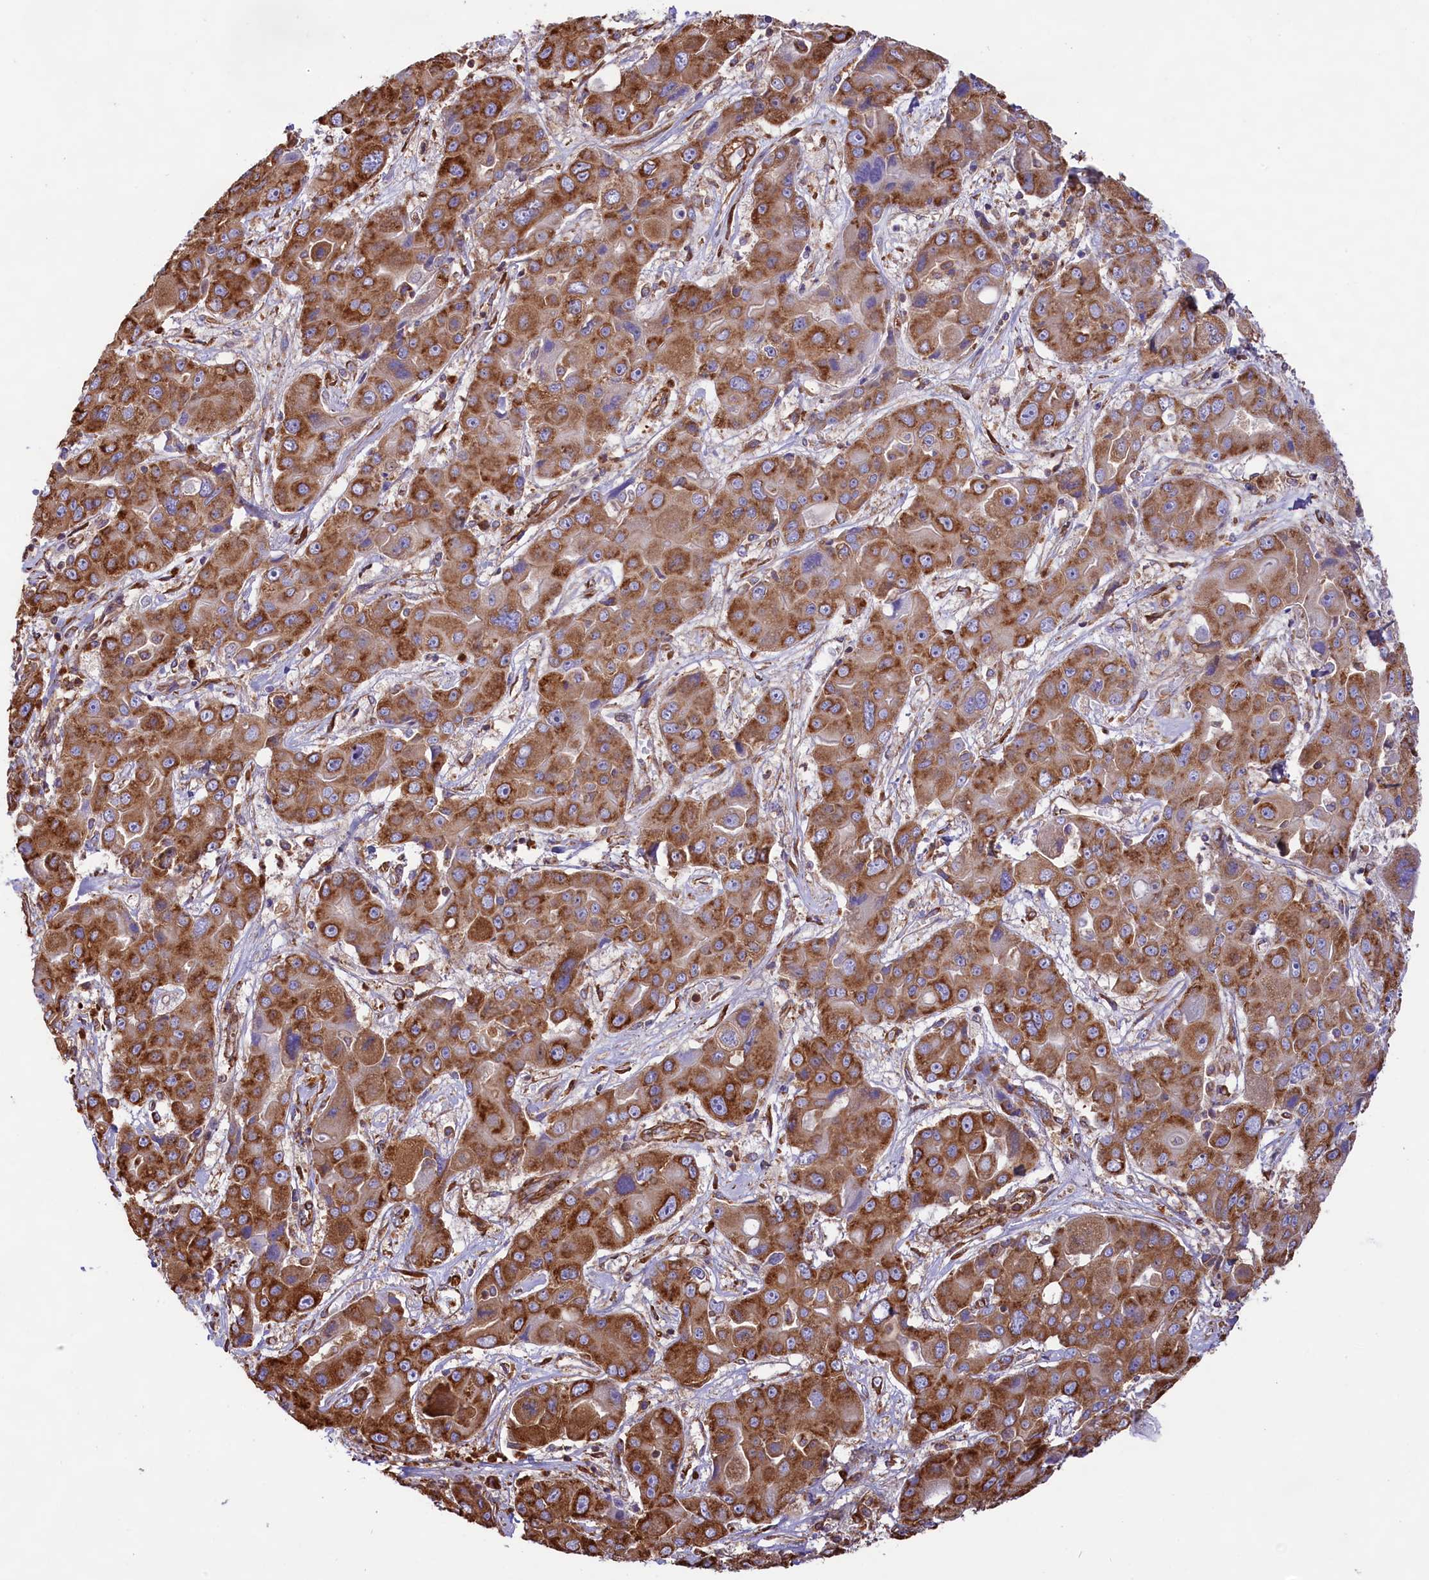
{"staining": {"intensity": "strong", "quantity": ">75%", "location": "cytoplasmic/membranous"}, "tissue": "liver cancer", "cell_type": "Tumor cells", "image_type": "cancer", "snomed": [{"axis": "morphology", "description": "Cholangiocarcinoma"}, {"axis": "topography", "description": "Liver"}], "caption": "Immunohistochemical staining of human cholangiocarcinoma (liver) demonstrates strong cytoplasmic/membranous protein staining in approximately >75% of tumor cells.", "gene": "GYS1", "patient": {"sex": "male", "age": 67}}